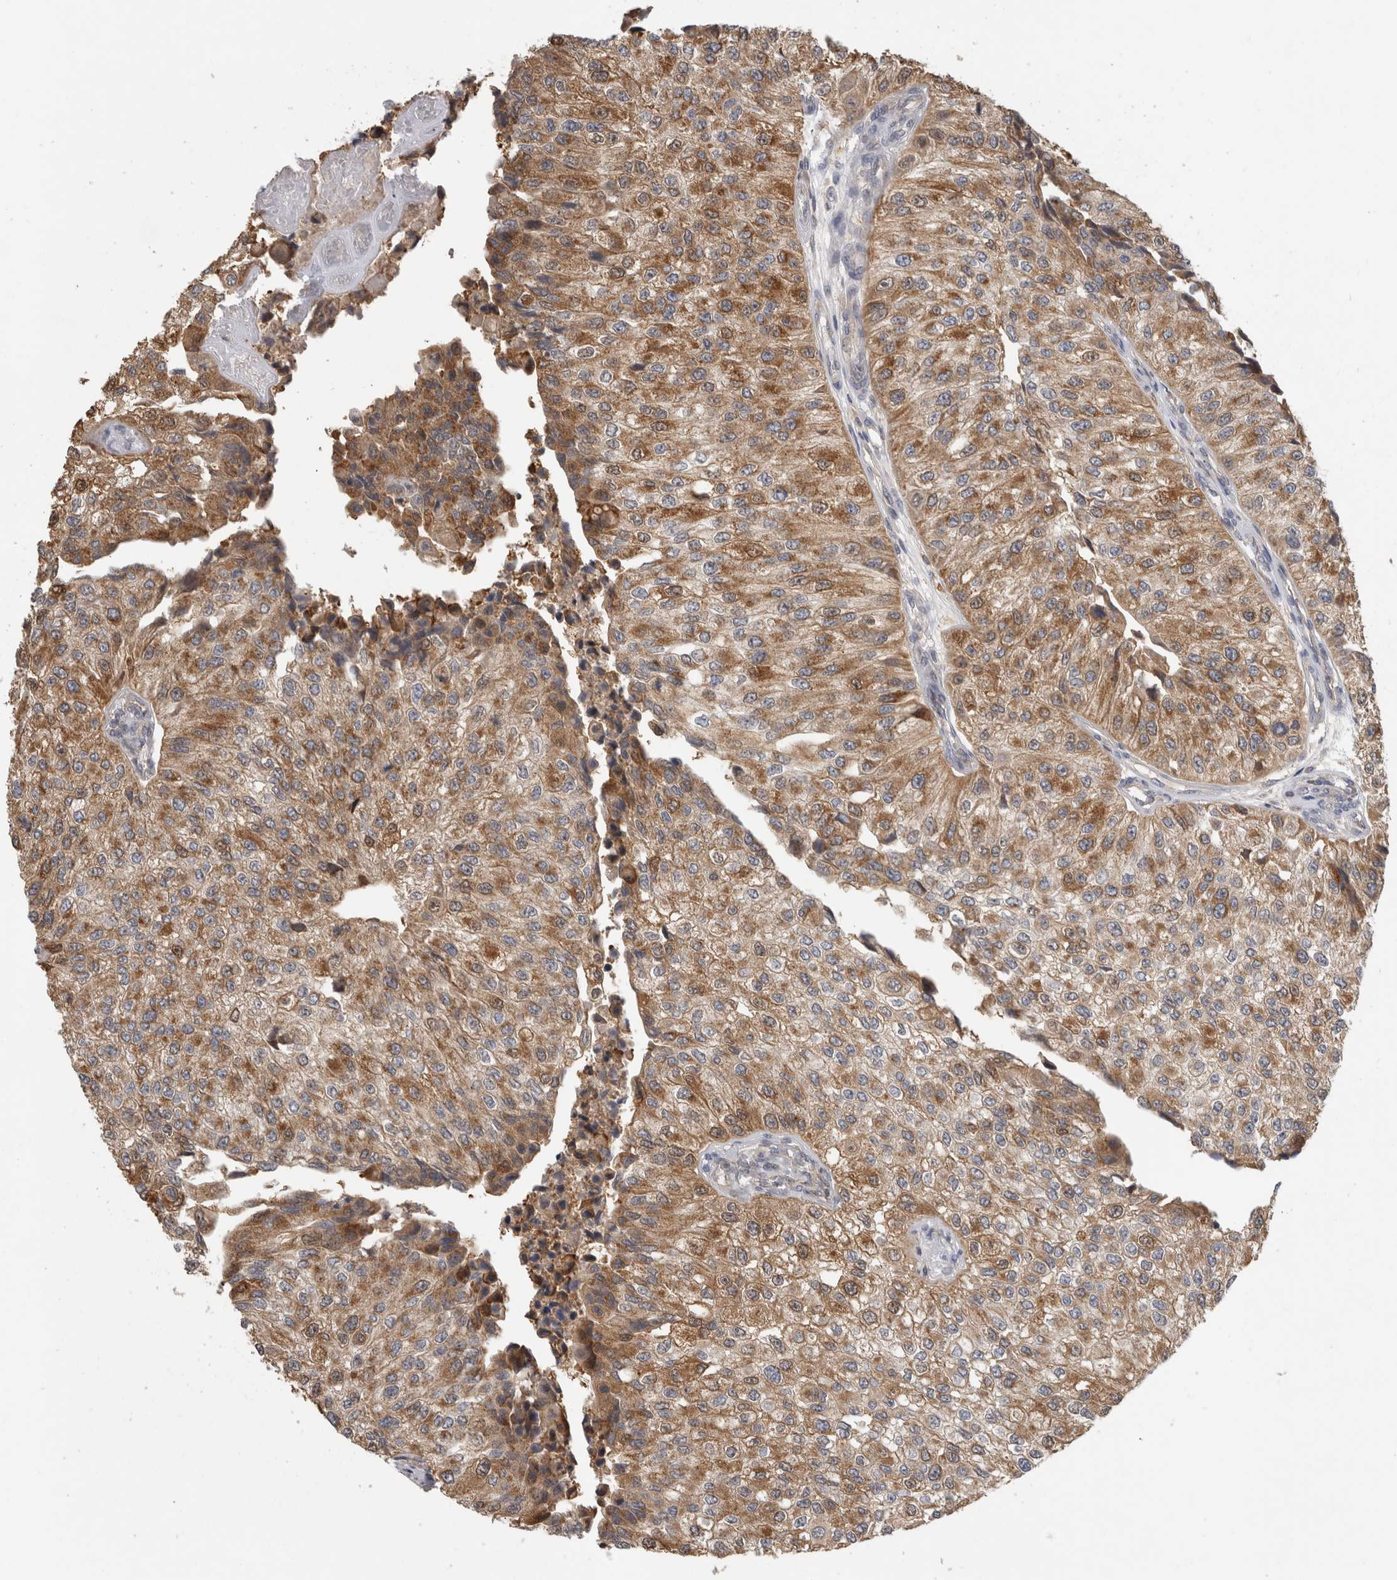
{"staining": {"intensity": "moderate", "quantity": ">75%", "location": "cytoplasmic/membranous"}, "tissue": "urothelial cancer", "cell_type": "Tumor cells", "image_type": "cancer", "snomed": [{"axis": "morphology", "description": "Urothelial carcinoma, High grade"}, {"axis": "topography", "description": "Kidney"}, {"axis": "topography", "description": "Urinary bladder"}], "caption": "A medium amount of moderate cytoplasmic/membranous positivity is appreciated in about >75% of tumor cells in urothelial cancer tissue. Nuclei are stained in blue.", "gene": "PARP6", "patient": {"sex": "male", "age": 77}}